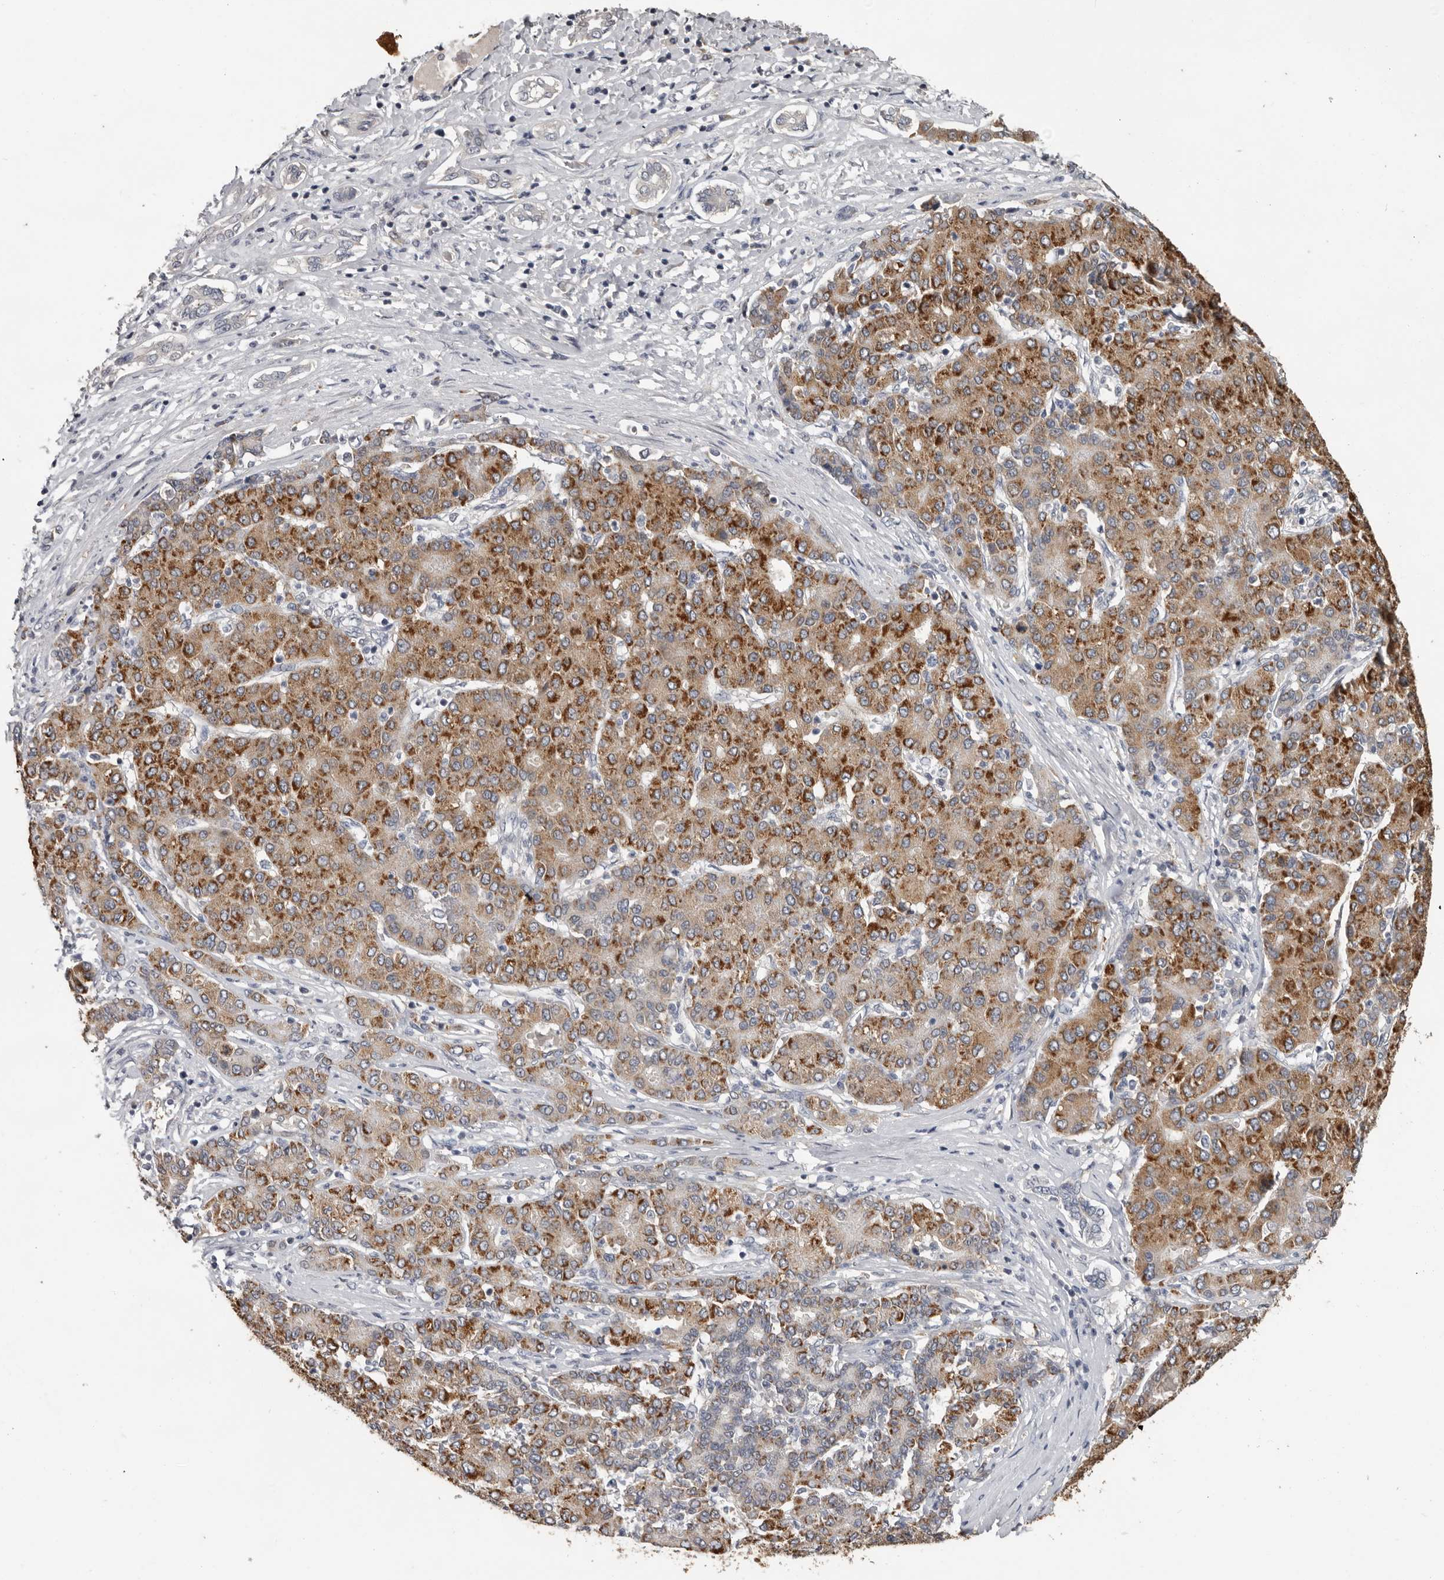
{"staining": {"intensity": "moderate", "quantity": ">75%", "location": "cytoplasmic/membranous"}, "tissue": "liver cancer", "cell_type": "Tumor cells", "image_type": "cancer", "snomed": [{"axis": "morphology", "description": "Carcinoma, Hepatocellular, NOS"}, {"axis": "topography", "description": "Liver"}], "caption": "Immunohistochemical staining of human liver hepatocellular carcinoma exhibits medium levels of moderate cytoplasmic/membranous positivity in approximately >75% of tumor cells. The staining was performed using DAB (3,3'-diaminobenzidine) to visualize the protein expression in brown, while the nuclei were stained in blue with hematoxylin (Magnification: 20x).", "gene": "MTF1", "patient": {"sex": "male", "age": 65}}